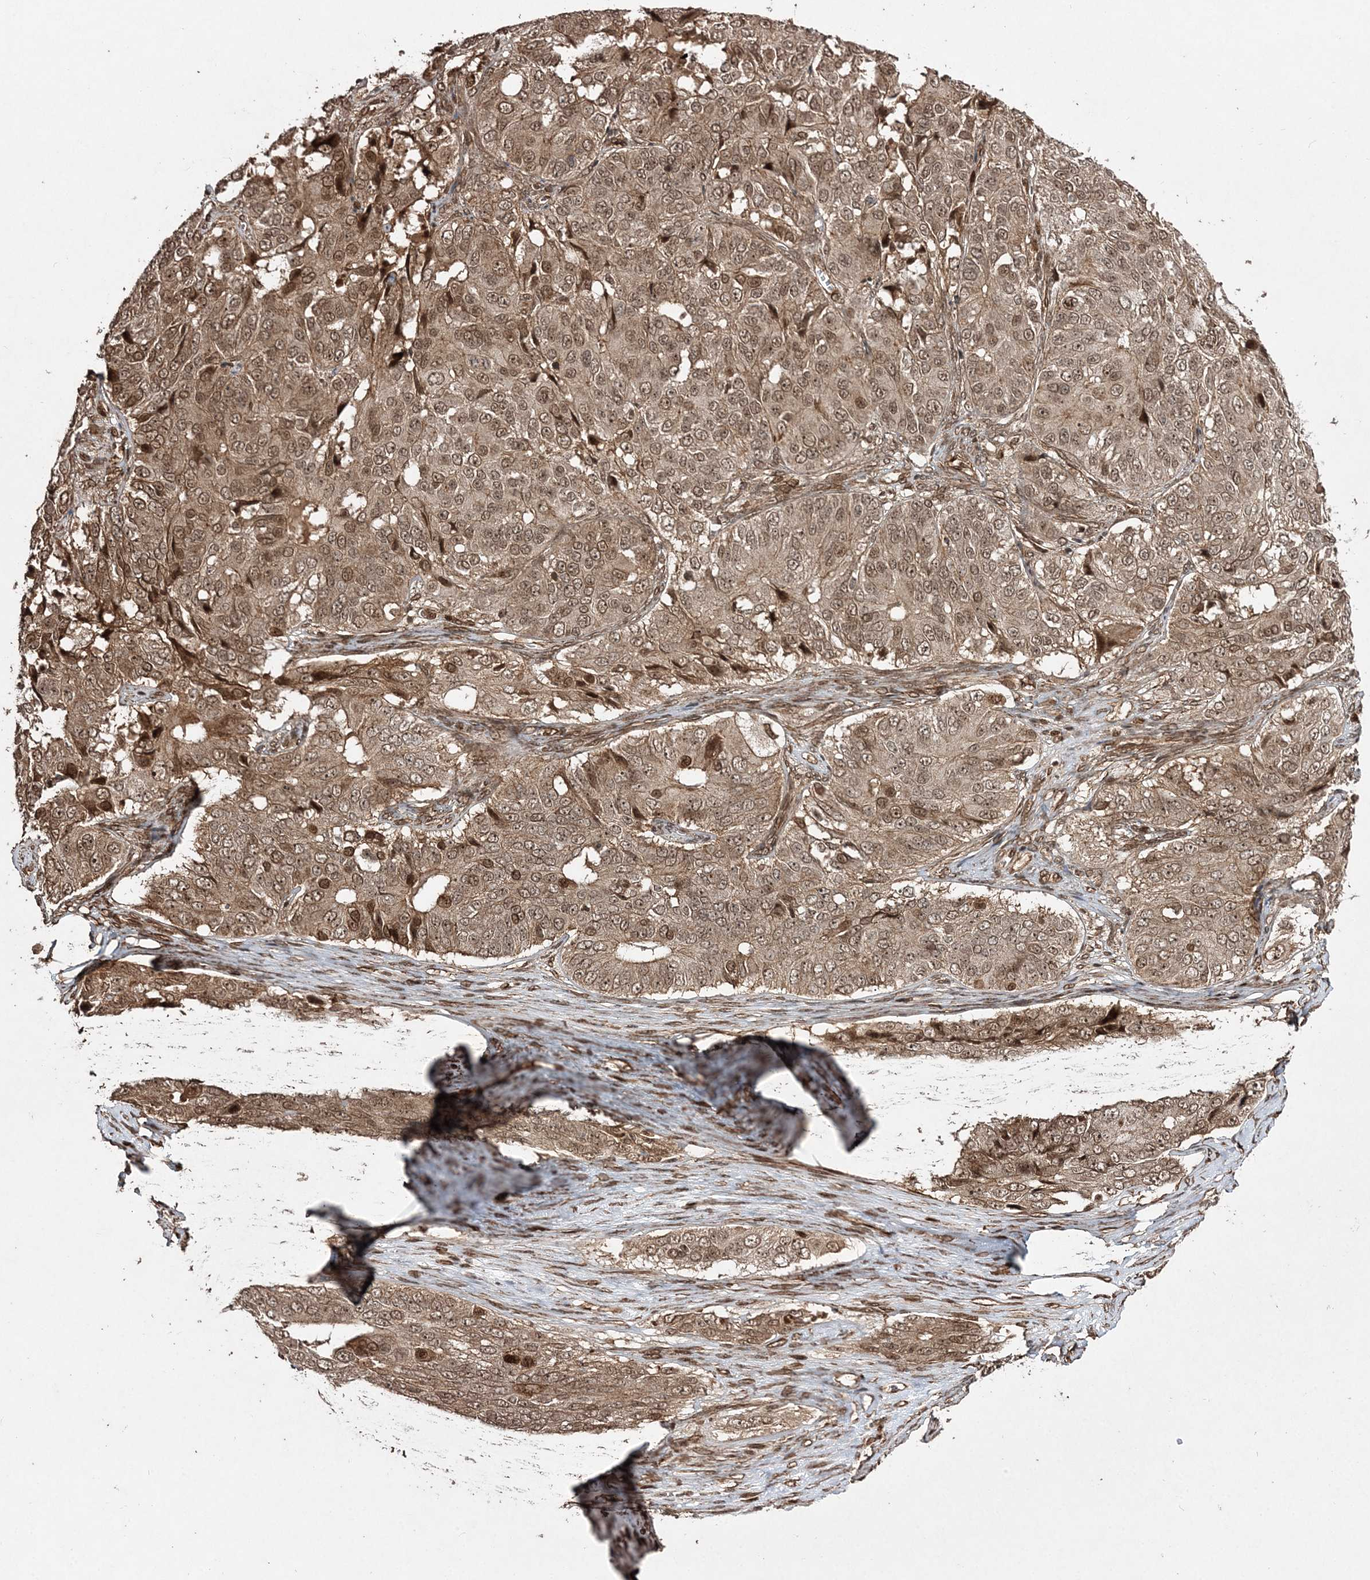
{"staining": {"intensity": "moderate", "quantity": ">75%", "location": "cytoplasmic/membranous,nuclear"}, "tissue": "ovarian cancer", "cell_type": "Tumor cells", "image_type": "cancer", "snomed": [{"axis": "morphology", "description": "Carcinoma, endometroid"}, {"axis": "topography", "description": "Ovary"}], "caption": "Immunohistochemical staining of endometroid carcinoma (ovarian) demonstrates medium levels of moderate cytoplasmic/membranous and nuclear protein positivity in about >75% of tumor cells.", "gene": "ETAA1", "patient": {"sex": "female", "age": 51}}